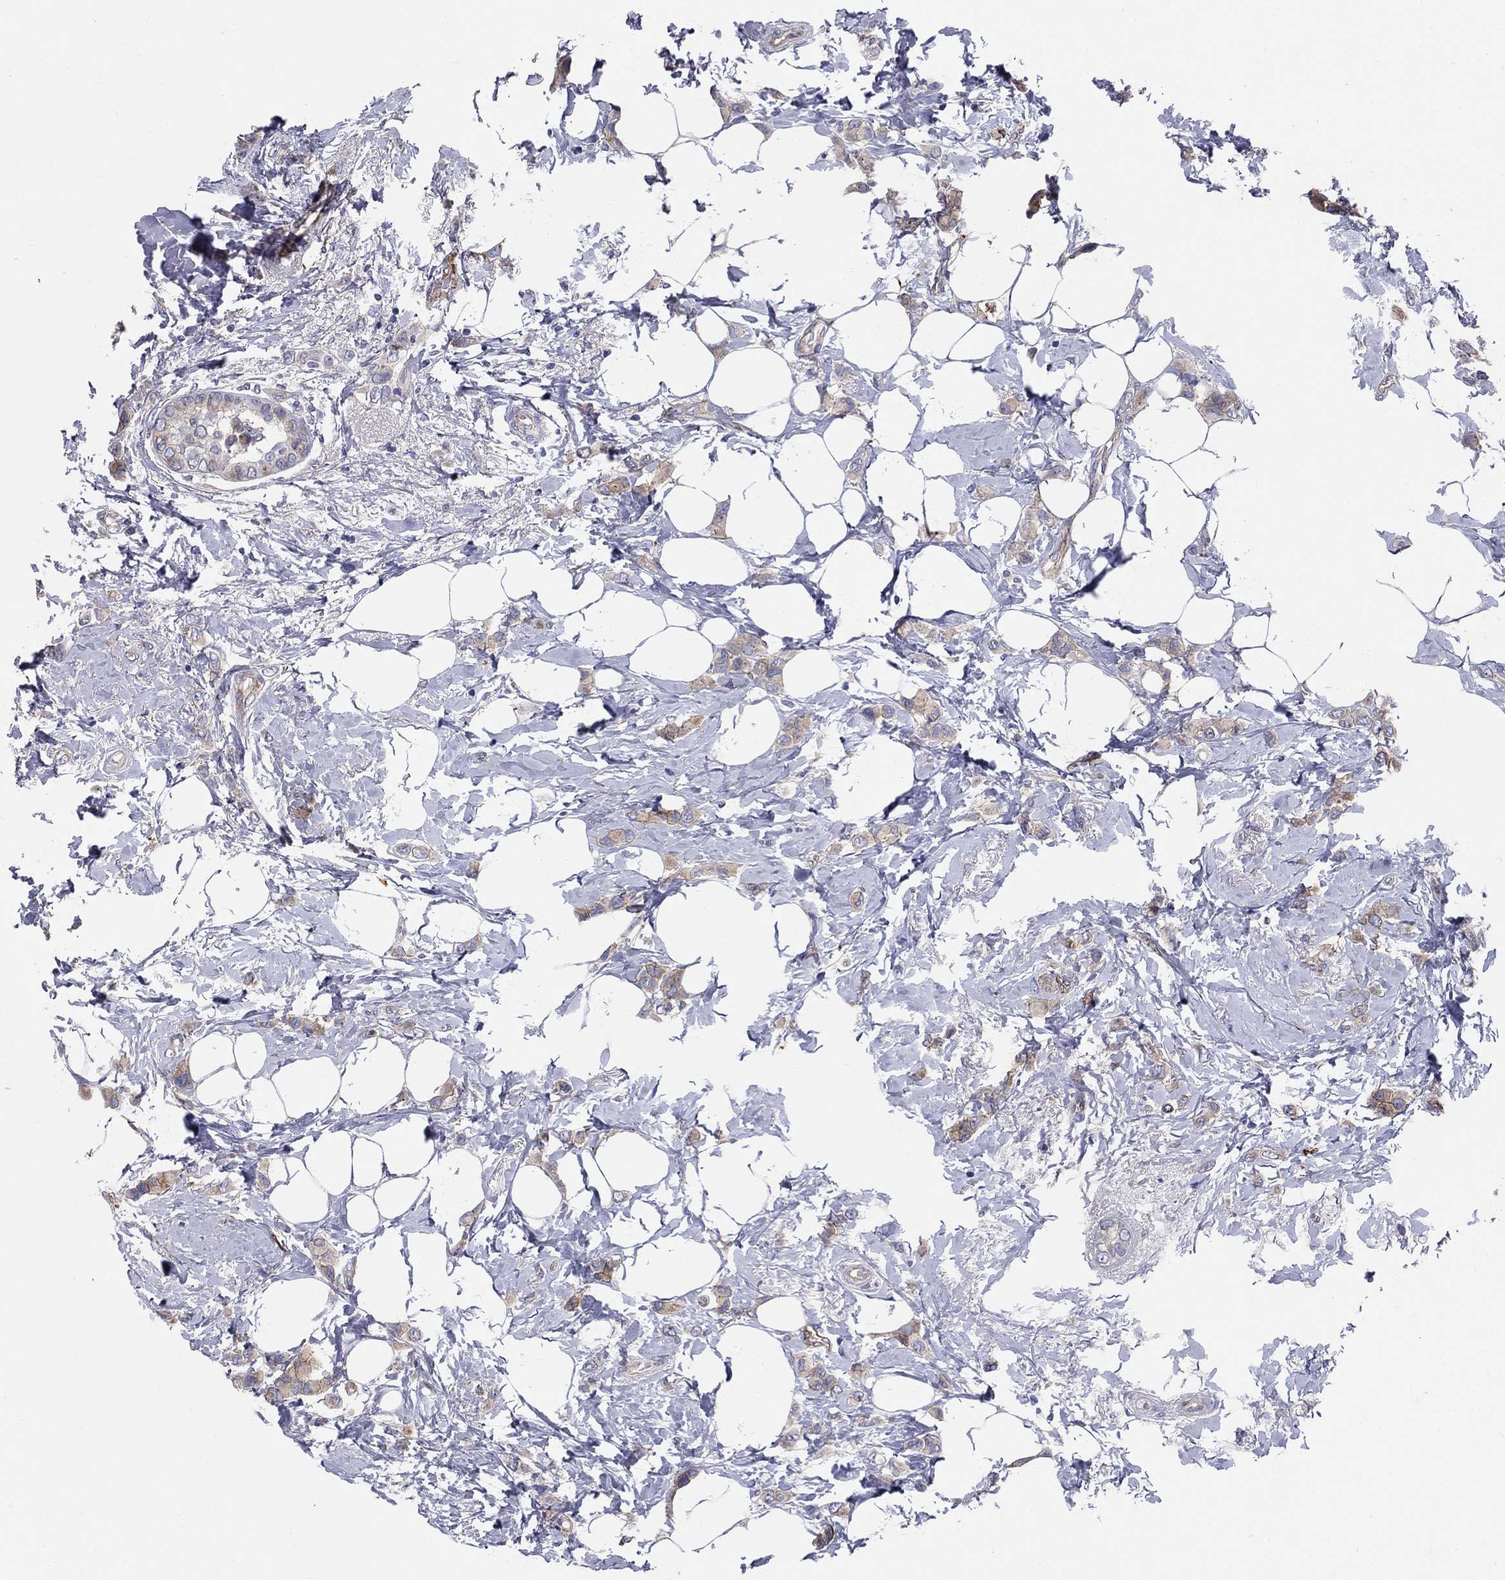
{"staining": {"intensity": "weak", "quantity": "25%-75%", "location": "cytoplasmic/membranous"}, "tissue": "breast cancer", "cell_type": "Tumor cells", "image_type": "cancer", "snomed": [{"axis": "morphology", "description": "Lobular carcinoma"}, {"axis": "topography", "description": "Breast"}], "caption": "Protein staining of breast lobular carcinoma tissue exhibits weak cytoplasmic/membranous positivity in about 25%-75% of tumor cells.", "gene": "EMP2", "patient": {"sex": "female", "age": 66}}